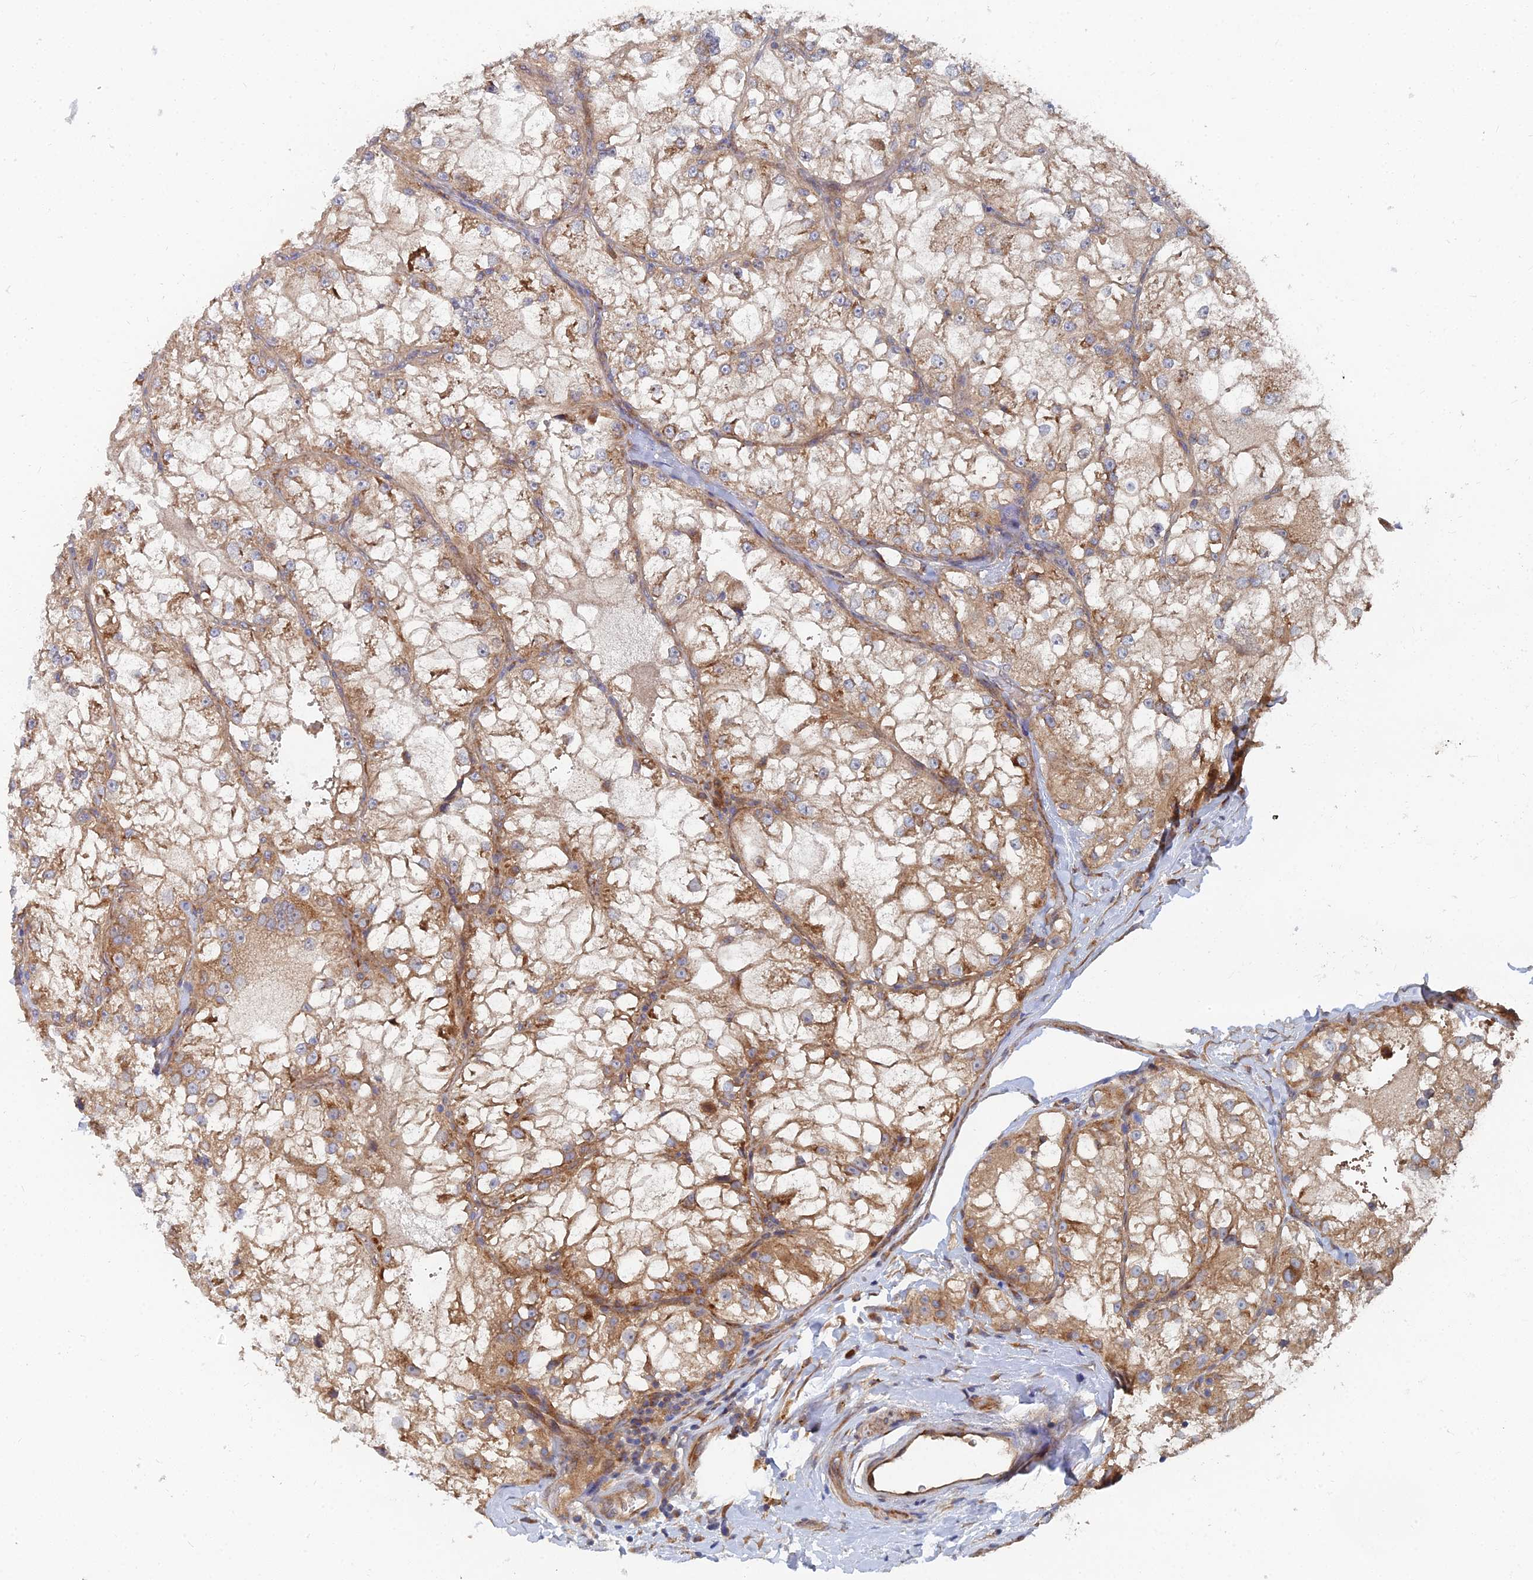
{"staining": {"intensity": "moderate", "quantity": ">75%", "location": "cytoplasmic/membranous"}, "tissue": "renal cancer", "cell_type": "Tumor cells", "image_type": "cancer", "snomed": [{"axis": "morphology", "description": "Adenocarcinoma, NOS"}, {"axis": "topography", "description": "Kidney"}], "caption": "Renal cancer (adenocarcinoma) was stained to show a protein in brown. There is medium levels of moderate cytoplasmic/membranous staining in about >75% of tumor cells.", "gene": "CCZ1", "patient": {"sex": "female", "age": 72}}